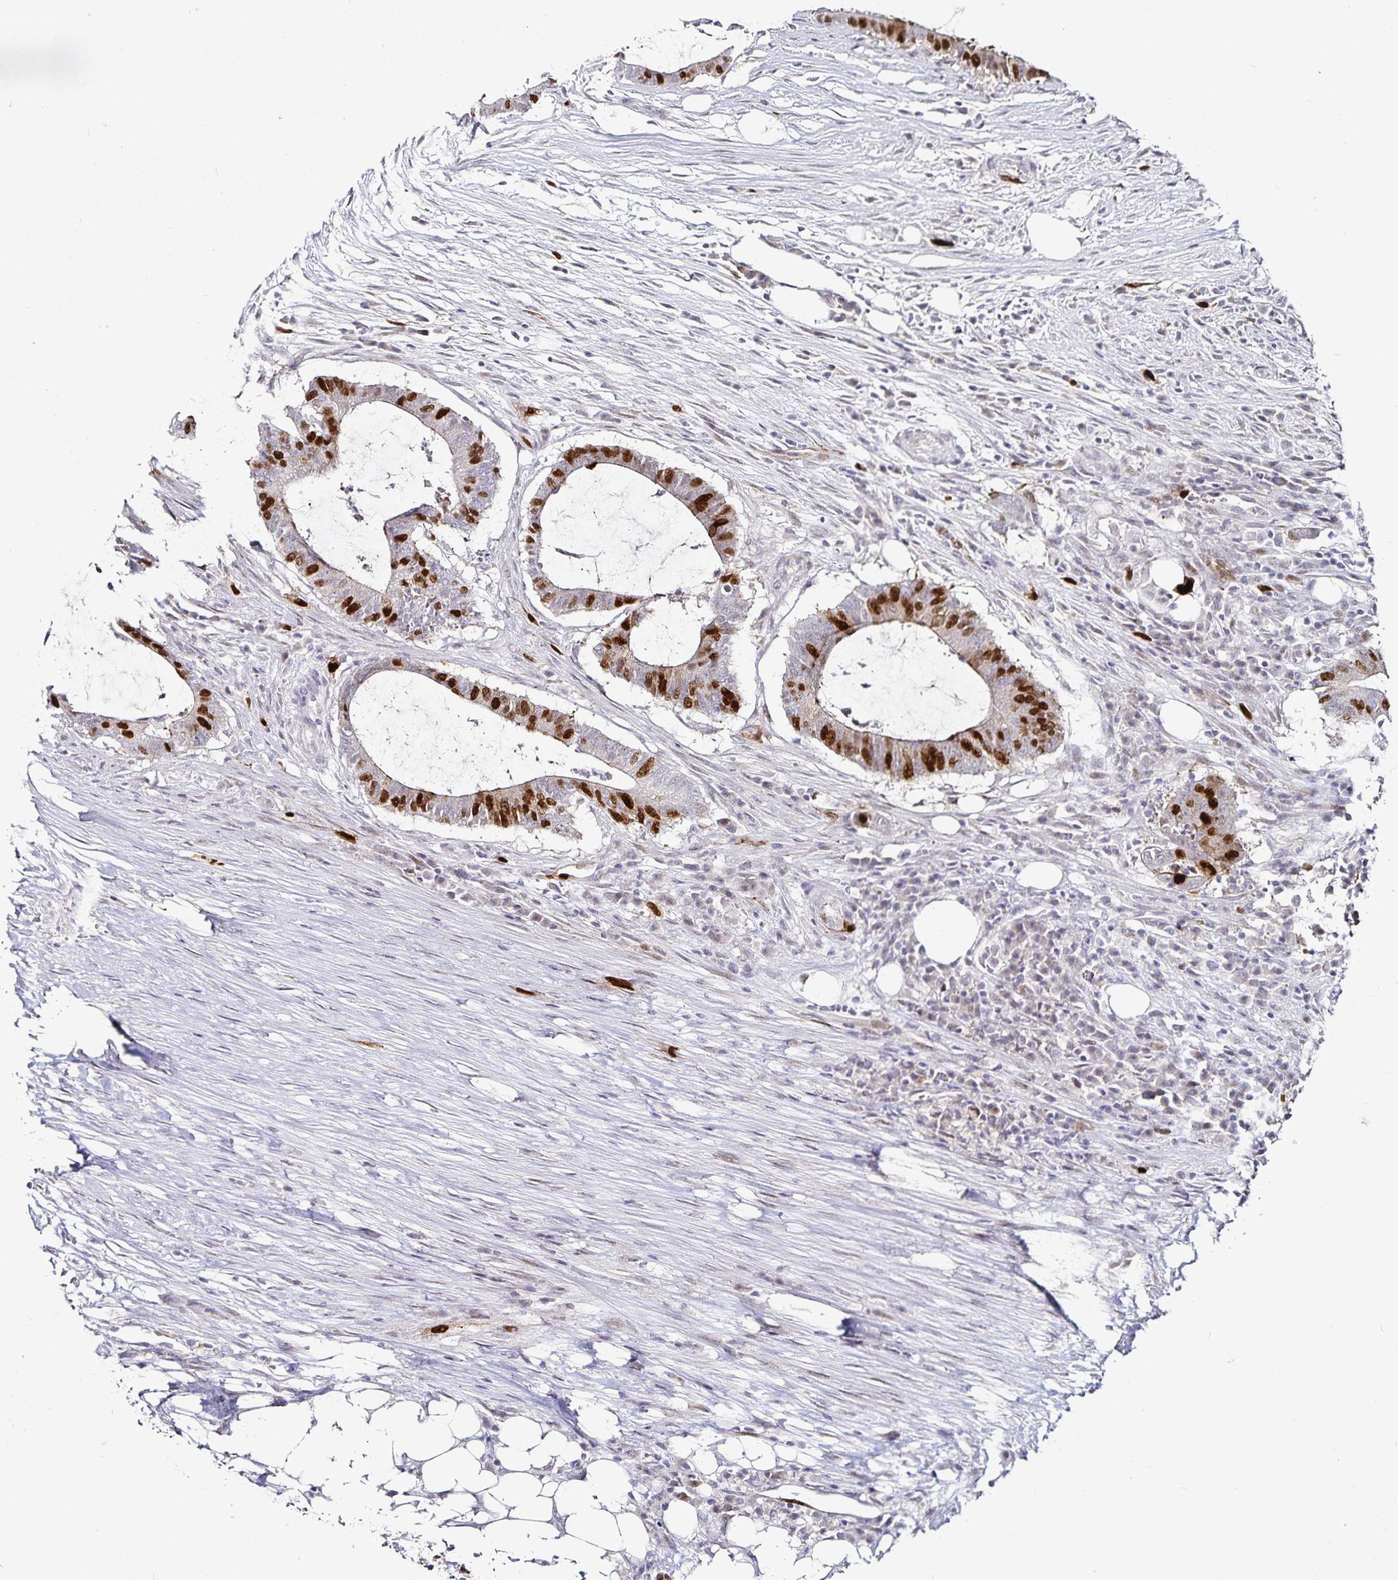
{"staining": {"intensity": "strong", "quantity": "25%-75%", "location": "nuclear"}, "tissue": "colorectal cancer", "cell_type": "Tumor cells", "image_type": "cancer", "snomed": [{"axis": "morphology", "description": "Adenocarcinoma, NOS"}, {"axis": "topography", "description": "Colon"}], "caption": "Colorectal cancer (adenocarcinoma) stained for a protein (brown) exhibits strong nuclear positive positivity in about 25%-75% of tumor cells.", "gene": "ANLN", "patient": {"sex": "female", "age": 43}}